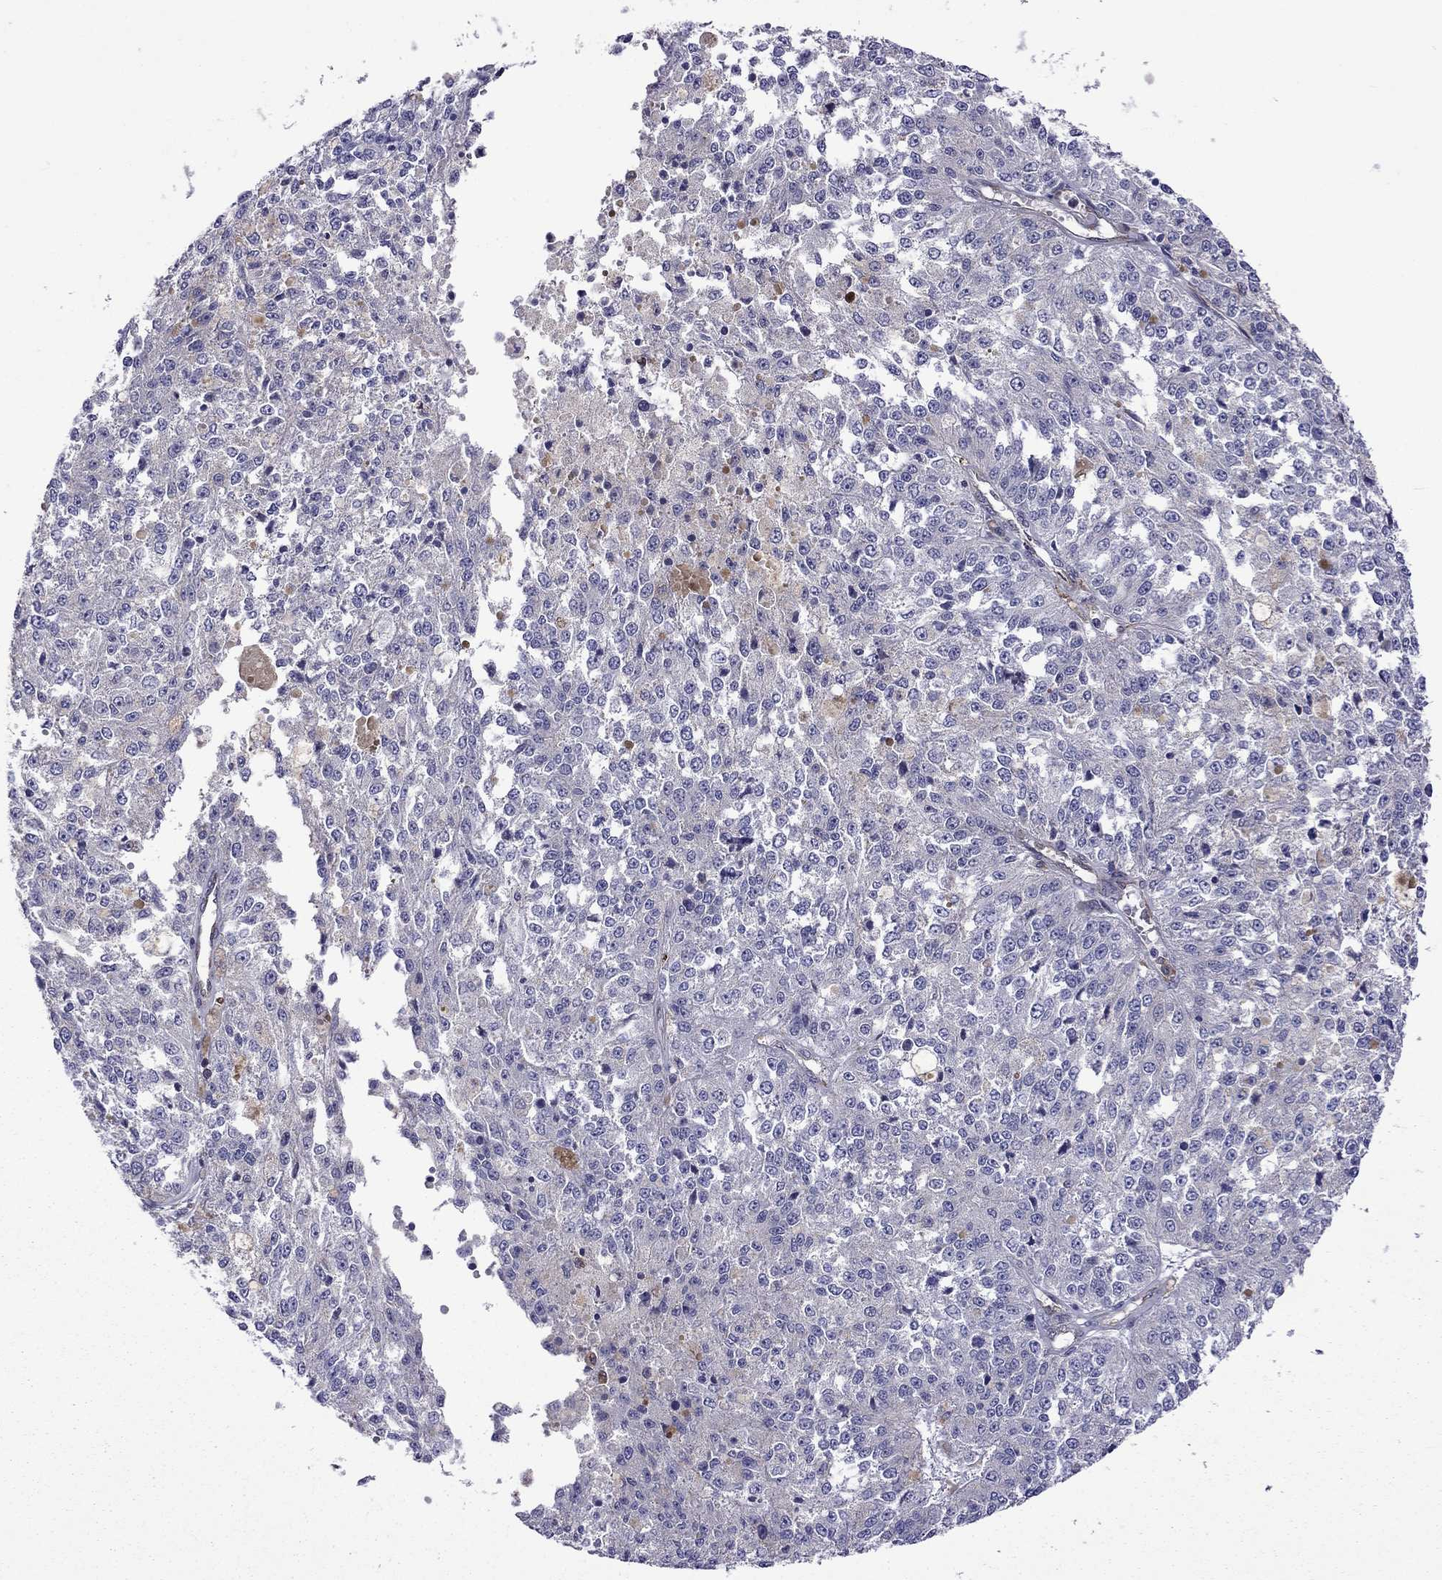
{"staining": {"intensity": "negative", "quantity": "none", "location": "none"}, "tissue": "melanoma", "cell_type": "Tumor cells", "image_type": "cancer", "snomed": [{"axis": "morphology", "description": "Malignant melanoma, Metastatic site"}, {"axis": "topography", "description": "Lymph node"}], "caption": "High magnification brightfield microscopy of malignant melanoma (metastatic site) stained with DAB (brown) and counterstained with hematoxylin (blue): tumor cells show no significant staining.", "gene": "GNAL", "patient": {"sex": "female", "age": 64}}